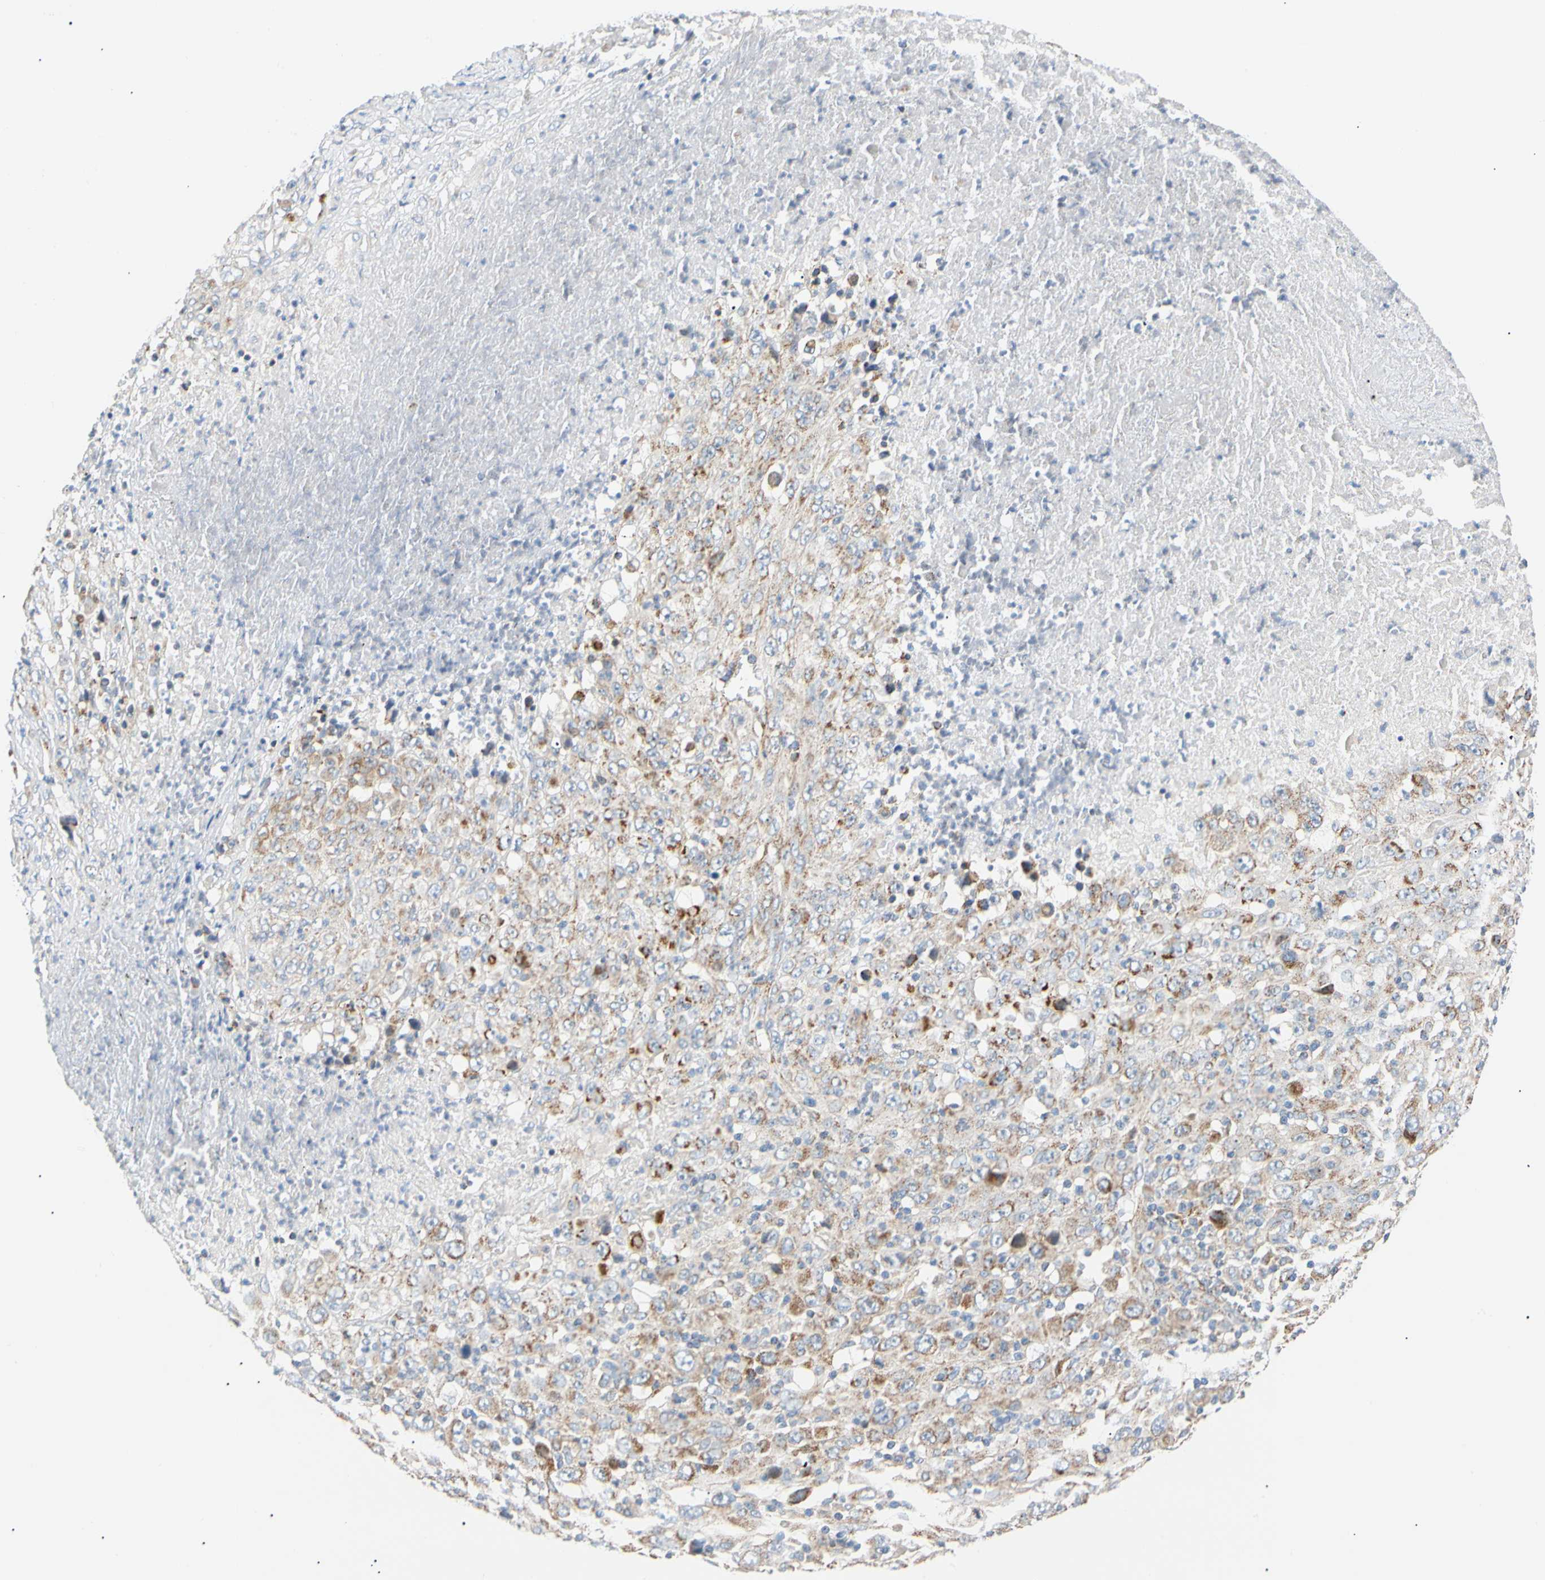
{"staining": {"intensity": "weak", "quantity": ">75%", "location": "cytoplasmic/membranous"}, "tissue": "melanoma", "cell_type": "Tumor cells", "image_type": "cancer", "snomed": [{"axis": "morphology", "description": "Malignant melanoma, Metastatic site"}, {"axis": "topography", "description": "Skin"}], "caption": "This is a histology image of immunohistochemistry (IHC) staining of melanoma, which shows weak expression in the cytoplasmic/membranous of tumor cells.", "gene": "ACAT1", "patient": {"sex": "female", "age": 56}}